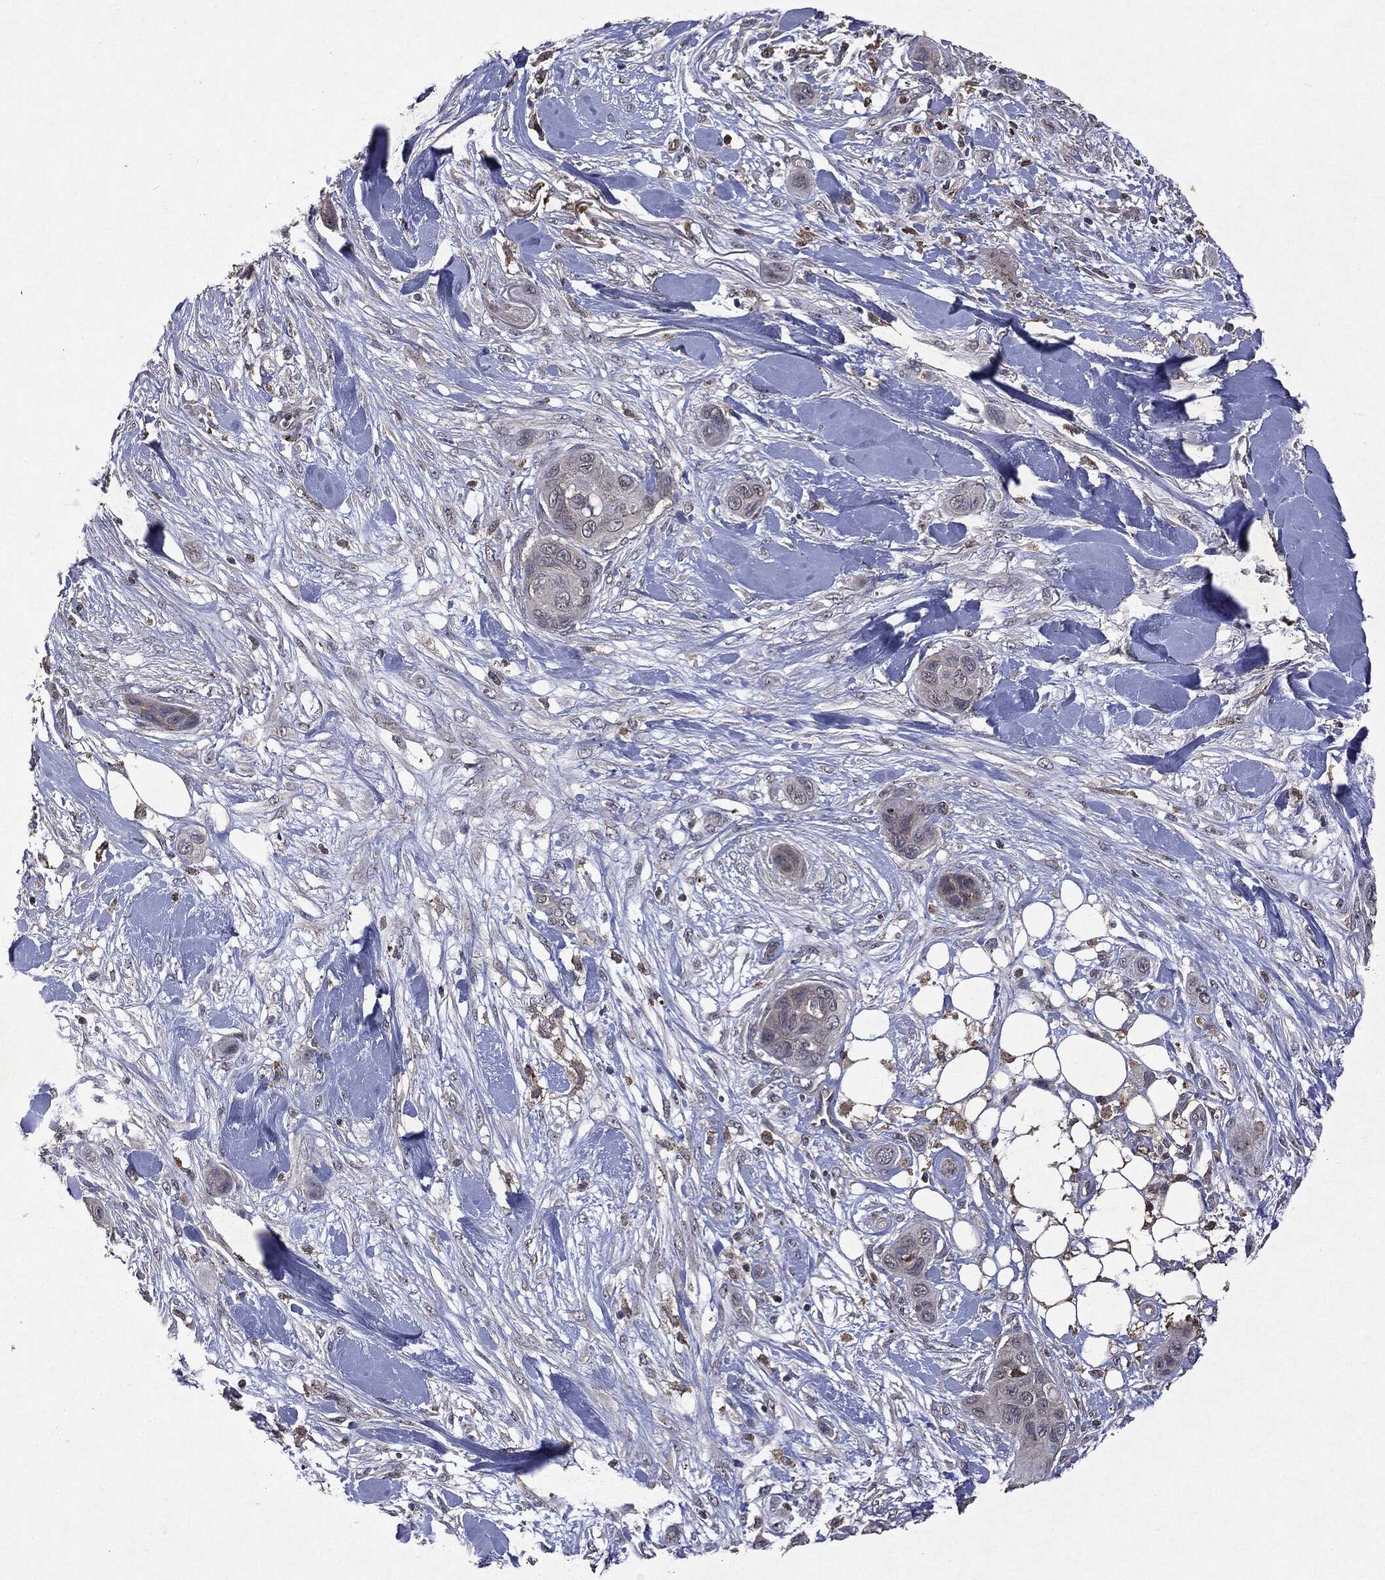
{"staining": {"intensity": "negative", "quantity": "none", "location": "none"}, "tissue": "skin cancer", "cell_type": "Tumor cells", "image_type": "cancer", "snomed": [{"axis": "morphology", "description": "Squamous cell carcinoma, NOS"}, {"axis": "topography", "description": "Skin"}], "caption": "The photomicrograph reveals no significant positivity in tumor cells of skin cancer.", "gene": "PTEN", "patient": {"sex": "male", "age": 78}}